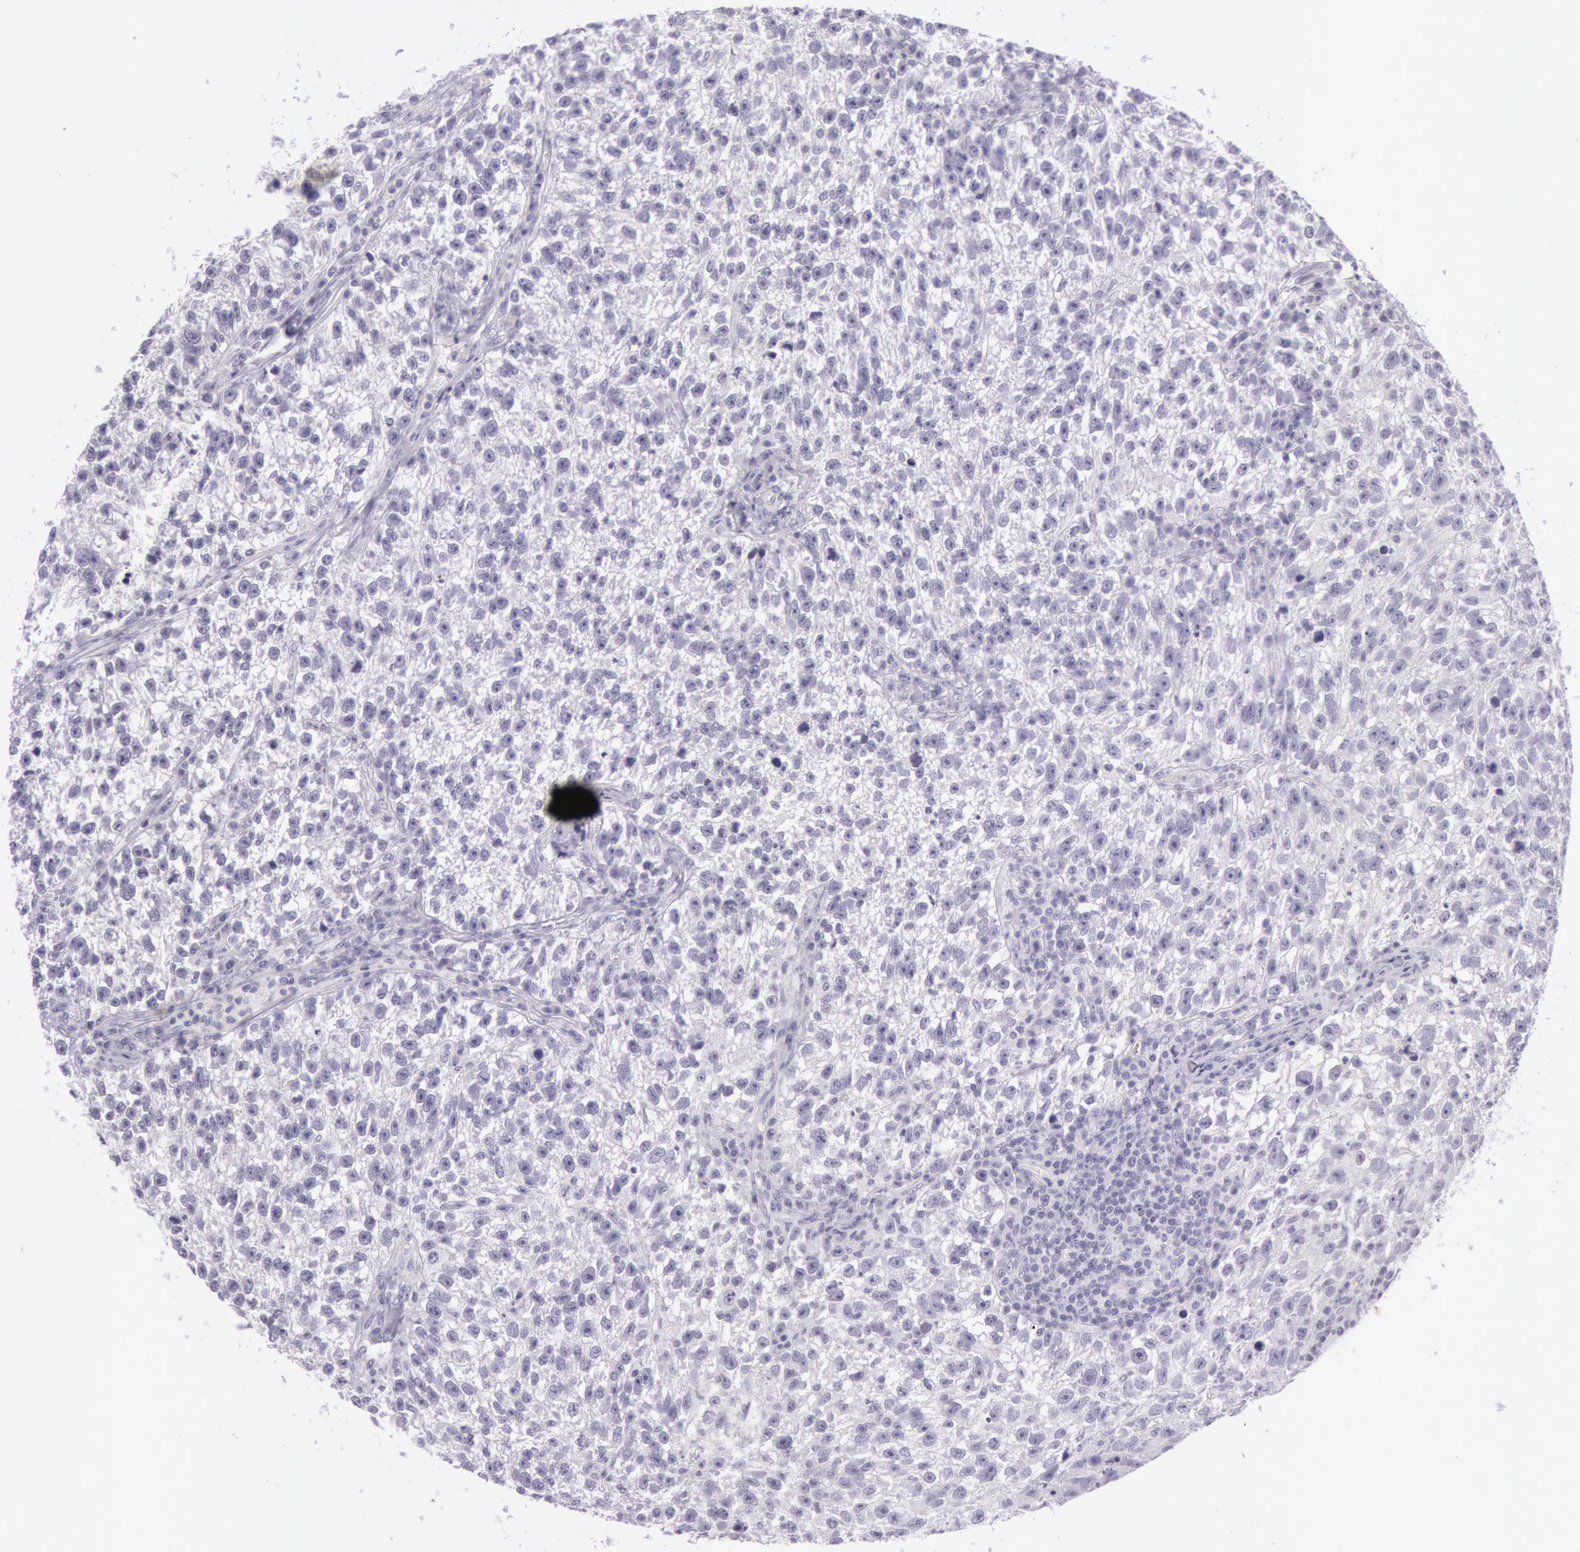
{"staining": {"intensity": "negative", "quantity": "none", "location": "none"}, "tissue": "testis cancer", "cell_type": "Tumor cells", "image_type": "cancer", "snomed": [{"axis": "morphology", "description": "Seminoma, NOS"}, {"axis": "topography", "description": "Testis"}], "caption": "The micrograph shows no significant positivity in tumor cells of testis seminoma. (DAB immunohistochemistry, high magnification).", "gene": "CKB", "patient": {"sex": "male", "age": 38}}